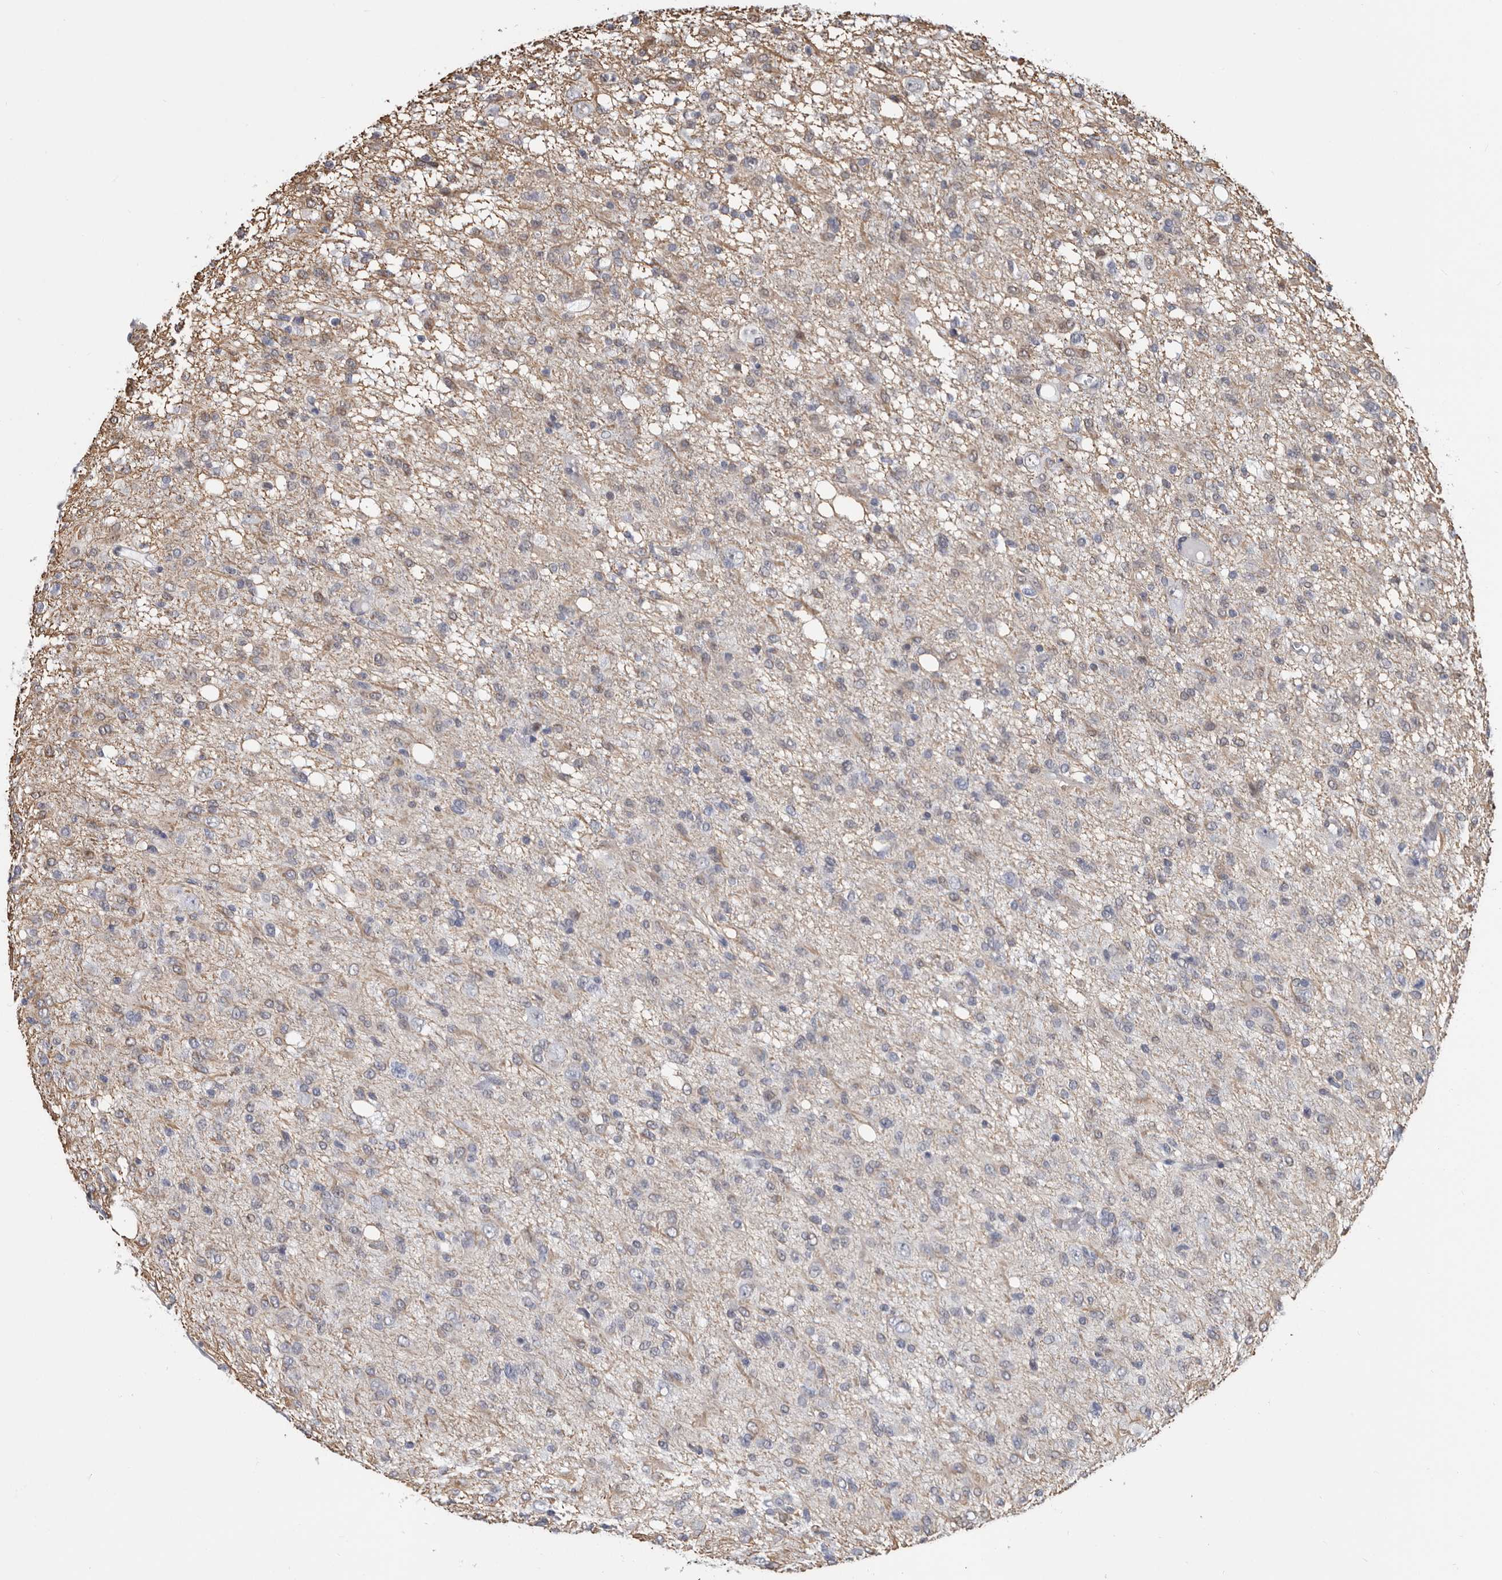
{"staining": {"intensity": "negative", "quantity": "none", "location": "none"}, "tissue": "glioma", "cell_type": "Tumor cells", "image_type": "cancer", "snomed": [{"axis": "morphology", "description": "Glioma, malignant, High grade"}, {"axis": "topography", "description": "Brain"}], "caption": "A micrograph of human malignant glioma (high-grade) is negative for staining in tumor cells. (DAB (3,3'-diaminobenzidine) immunohistochemistry (IHC), high magnification).", "gene": "WRAP73", "patient": {"sex": "female", "age": 59}}